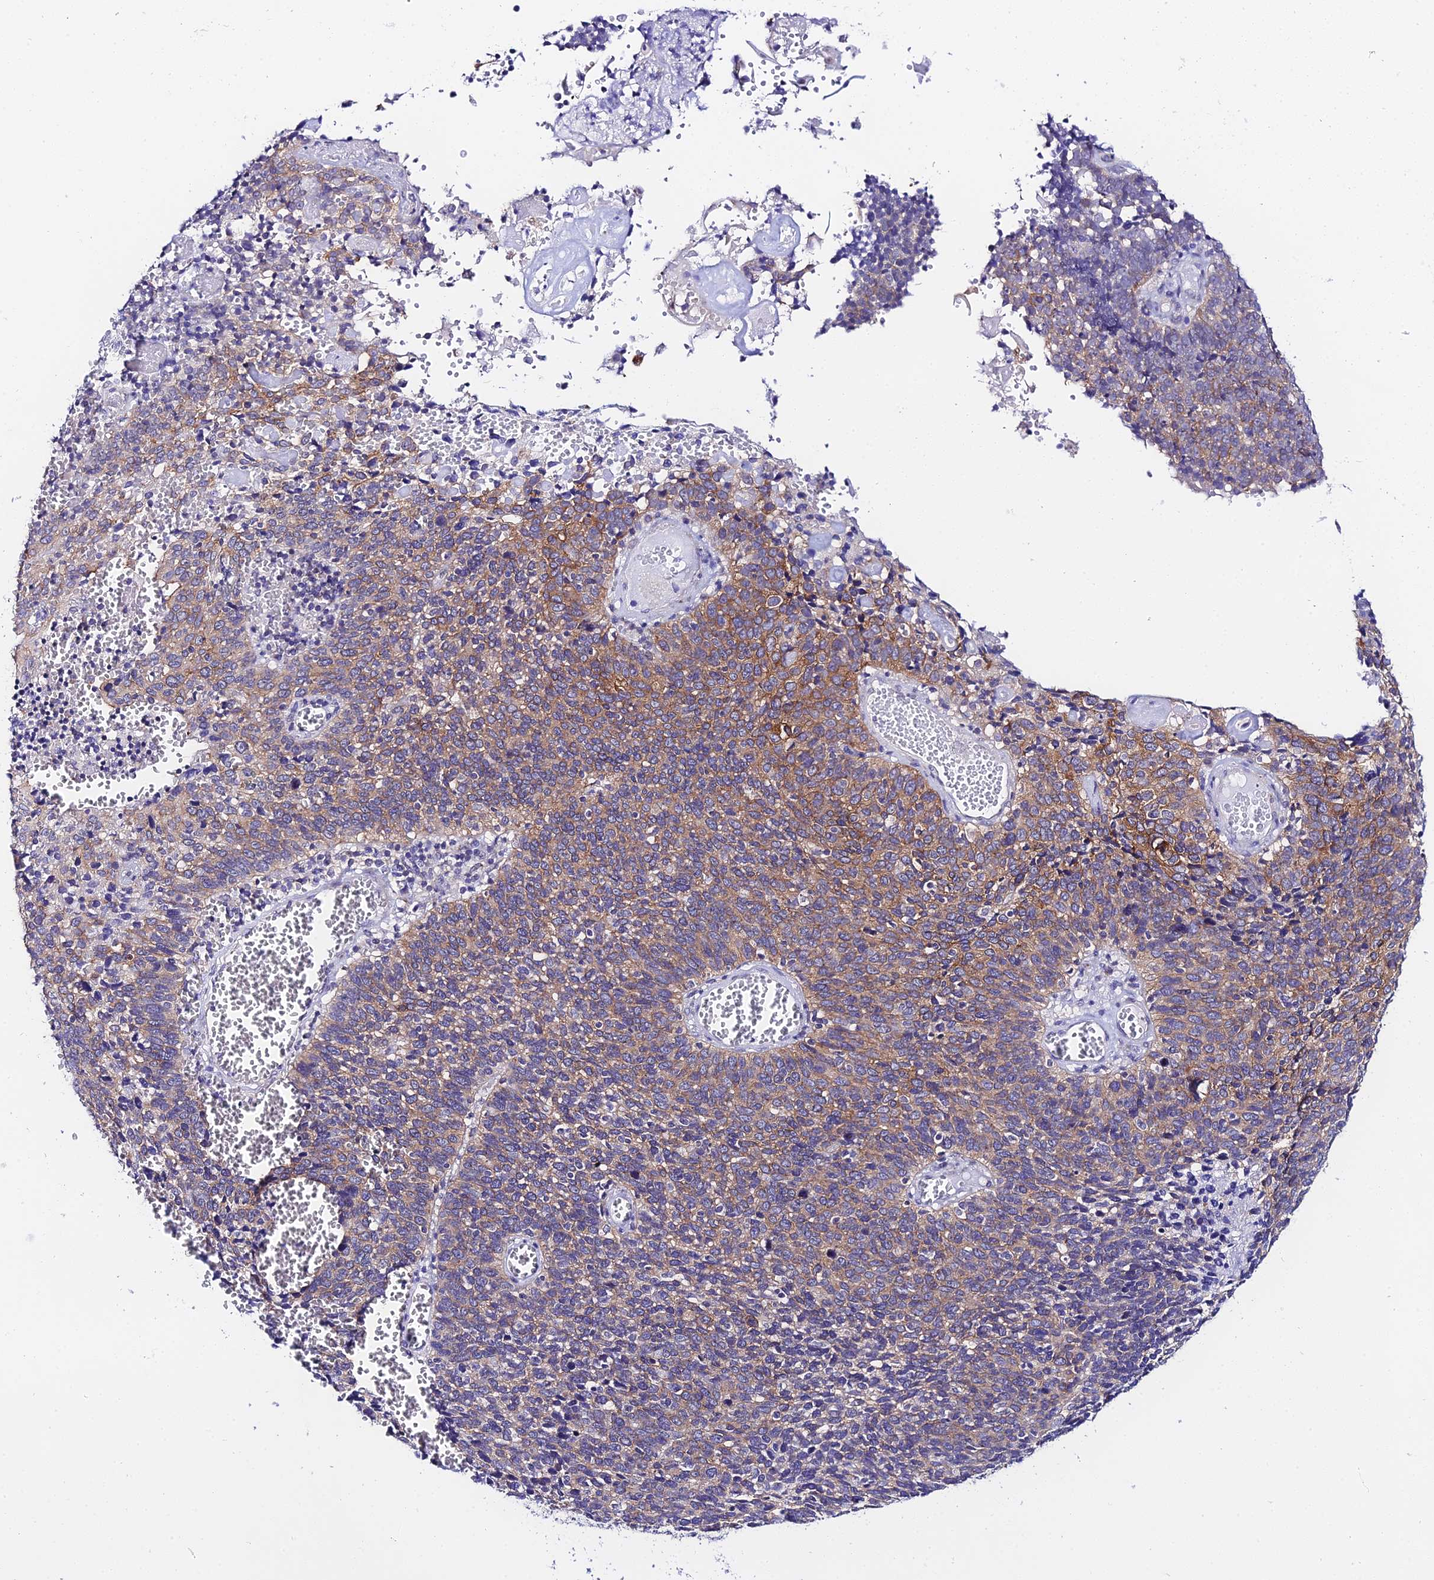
{"staining": {"intensity": "moderate", "quantity": "25%-75%", "location": "cytoplasmic/membranous"}, "tissue": "cervical cancer", "cell_type": "Tumor cells", "image_type": "cancer", "snomed": [{"axis": "morphology", "description": "Squamous cell carcinoma, NOS"}, {"axis": "topography", "description": "Cervix"}], "caption": "Immunohistochemistry image of neoplastic tissue: cervical cancer stained using IHC exhibits medium levels of moderate protein expression localized specifically in the cytoplasmic/membranous of tumor cells, appearing as a cytoplasmic/membranous brown color.", "gene": "ATG16L2", "patient": {"sex": "female", "age": 39}}